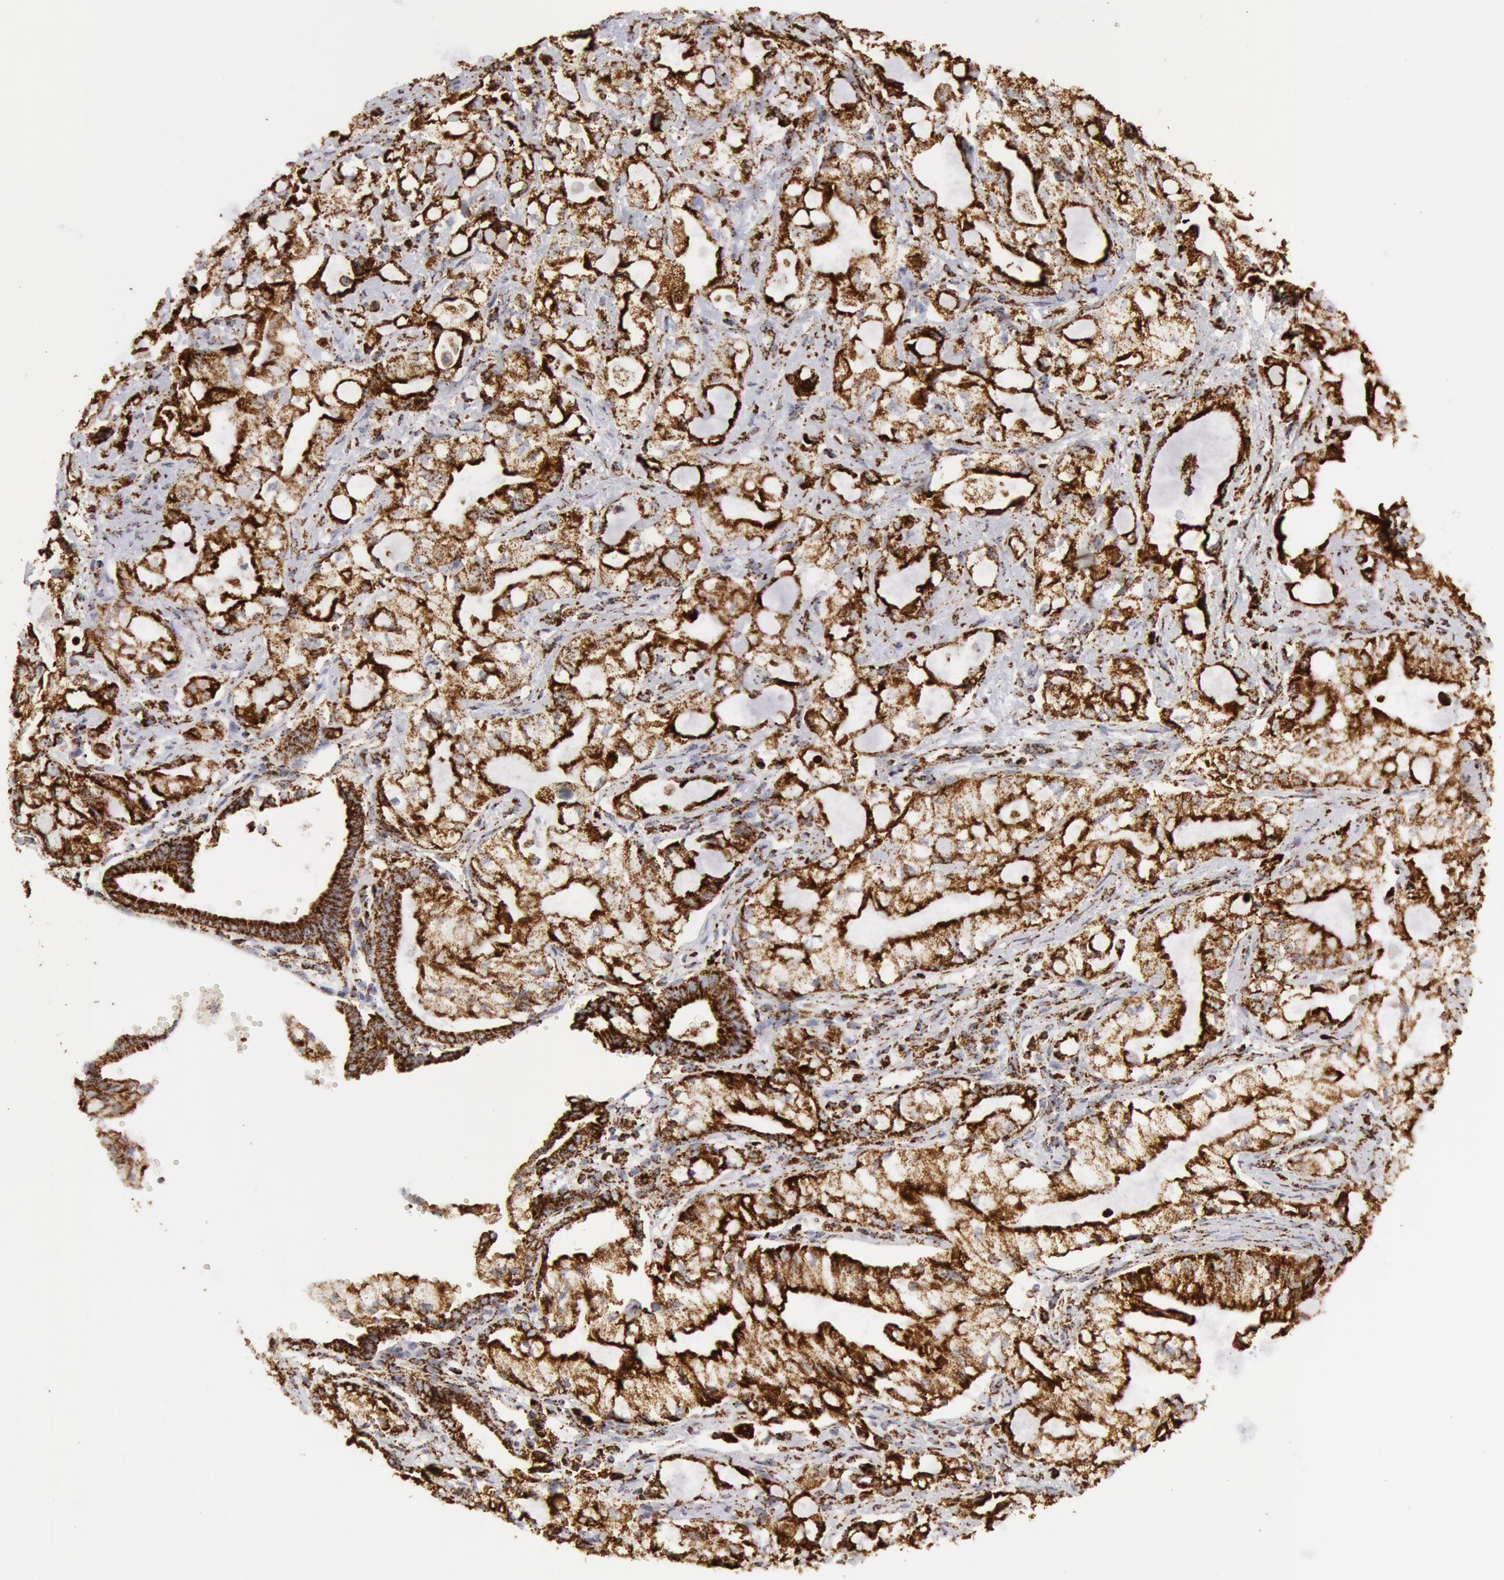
{"staining": {"intensity": "strong", "quantity": ">75%", "location": "cytoplasmic/membranous"}, "tissue": "pancreatic cancer", "cell_type": "Tumor cells", "image_type": "cancer", "snomed": [{"axis": "morphology", "description": "Adenocarcinoma, NOS"}, {"axis": "topography", "description": "Pancreas"}], "caption": "The image displays immunohistochemical staining of pancreatic adenocarcinoma. There is strong cytoplasmic/membranous positivity is seen in about >75% of tumor cells.", "gene": "ATP5F1B", "patient": {"sex": "male", "age": 79}}